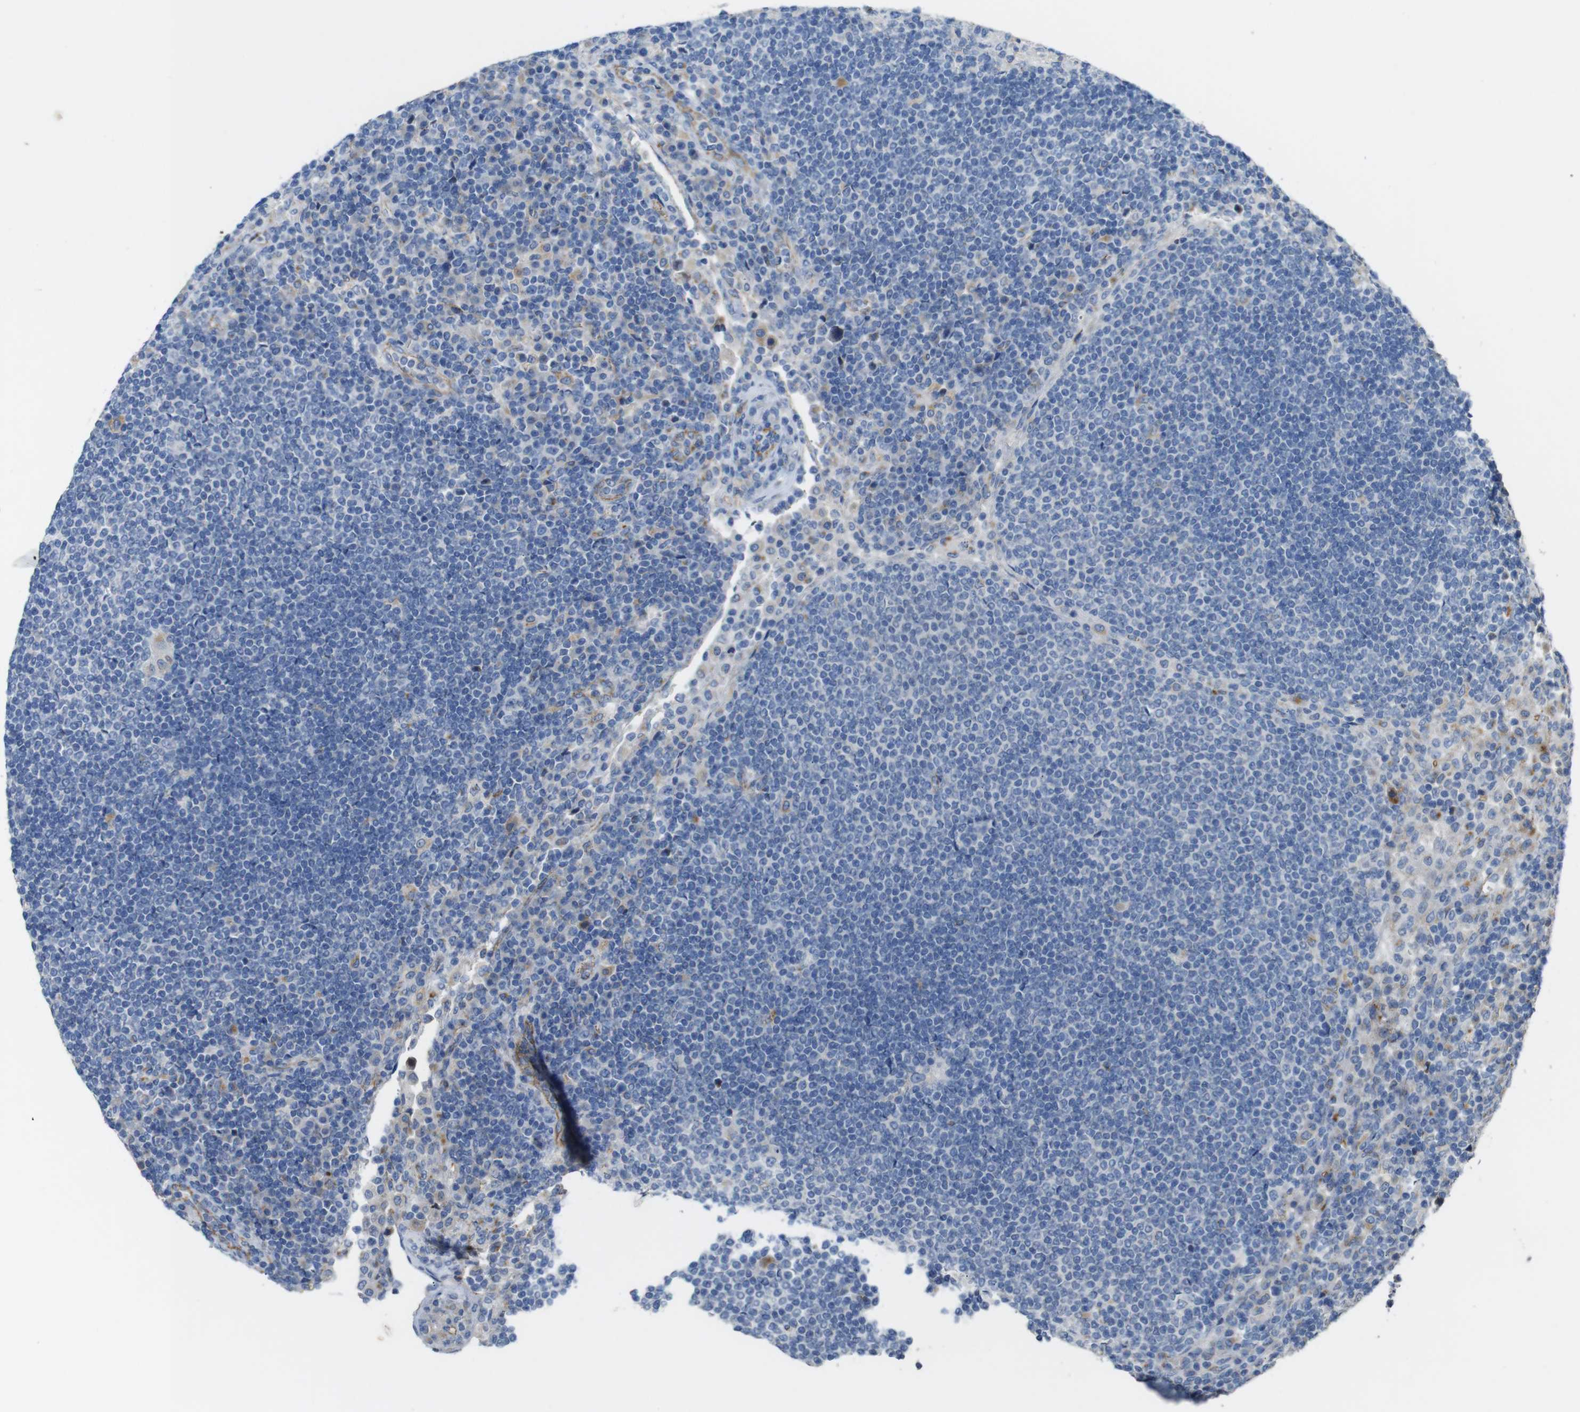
{"staining": {"intensity": "weak", "quantity": "<25%", "location": "cytoplasmic/membranous"}, "tissue": "lymph node", "cell_type": "Germinal center cells", "image_type": "normal", "snomed": [{"axis": "morphology", "description": "Normal tissue, NOS"}, {"axis": "topography", "description": "Lymph node"}], "caption": "This image is of benign lymph node stained with immunohistochemistry to label a protein in brown with the nuclei are counter-stained blue. There is no expression in germinal center cells.", "gene": "NHLRC3", "patient": {"sex": "female", "age": 53}}